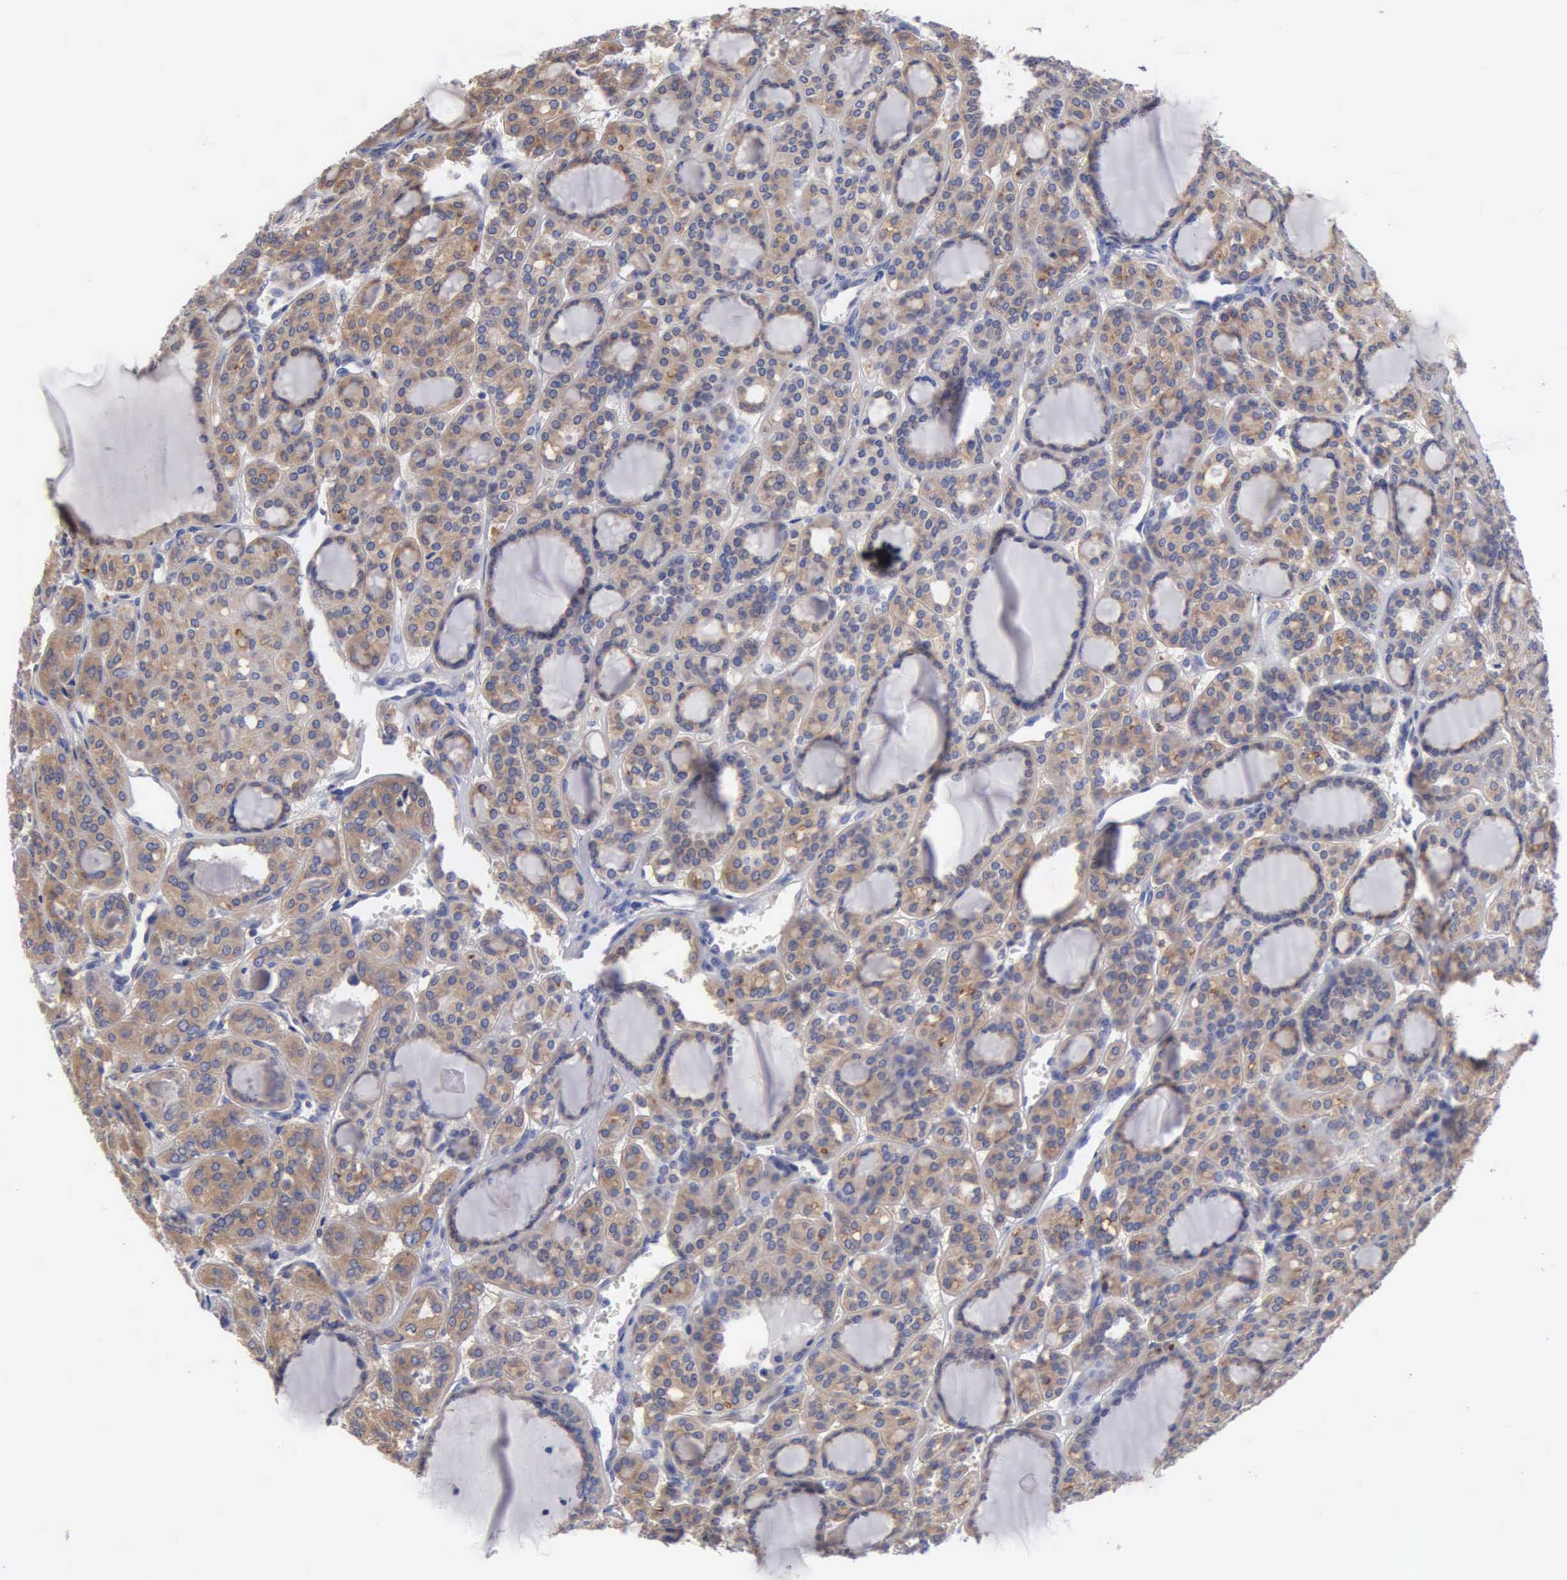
{"staining": {"intensity": "moderate", "quantity": ">75%", "location": "cytoplasmic/membranous"}, "tissue": "thyroid cancer", "cell_type": "Tumor cells", "image_type": "cancer", "snomed": [{"axis": "morphology", "description": "Follicular adenoma carcinoma, NOS"}, {"axis": "topography", "description": "Thyroid gland"}], "caption": "Immunohistochemistry (IHC) staining of thyroid follicular adenoma carcinoma, which demonstrates medium levels of moderate cytoplasmic/membranous positivity in about >75% of tumor cells indicating moderate cytoplasmic/membranous protein expression. The staining was performed using DAB (3,3'-diaminobenzidine) (brown) for protein detection and nuclei were counterstained in hematoxylin (blue).", "gene": "PTGS2", "patient": {"sex": "female", "age": 71}}